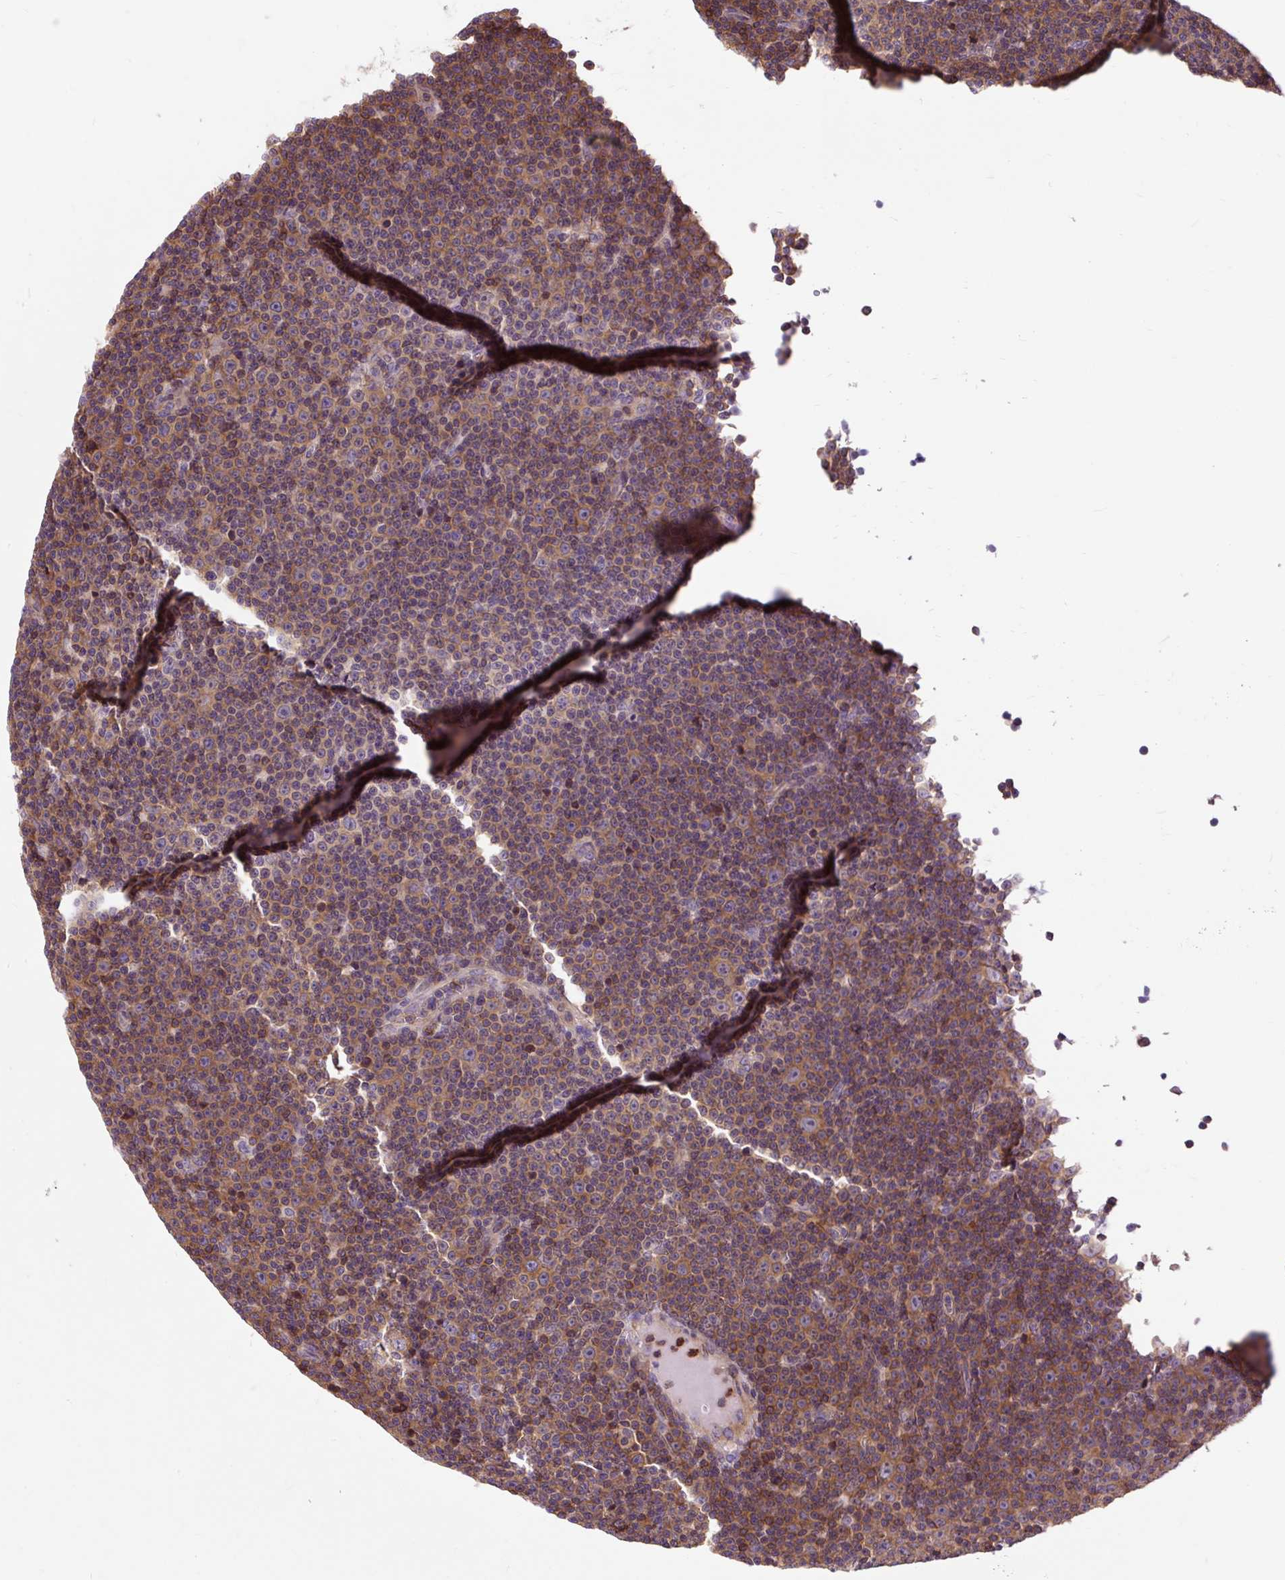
{"staining": {"intensity": "moderate", "quantity": ">75%", "location": "cytoplasmic/membranous"}, "tissue": "lymphoma", "cell_type": "Tumor cells", "image_type": "cancer", "snomed": [{"axis": "morphology", "description": "Malignant lymphoma, non-Hodgkin's type, Low grade"}, {"axis": "topography", "description": "Lymph node"}], "caption": "Human lymphoma stained with a brown dye exhibits moderate cytoplasmic/membranous positive positivity in about >75% of tumor cells.", "gene": "CISD3", "patient": {"sex": "female", "age": 67}}